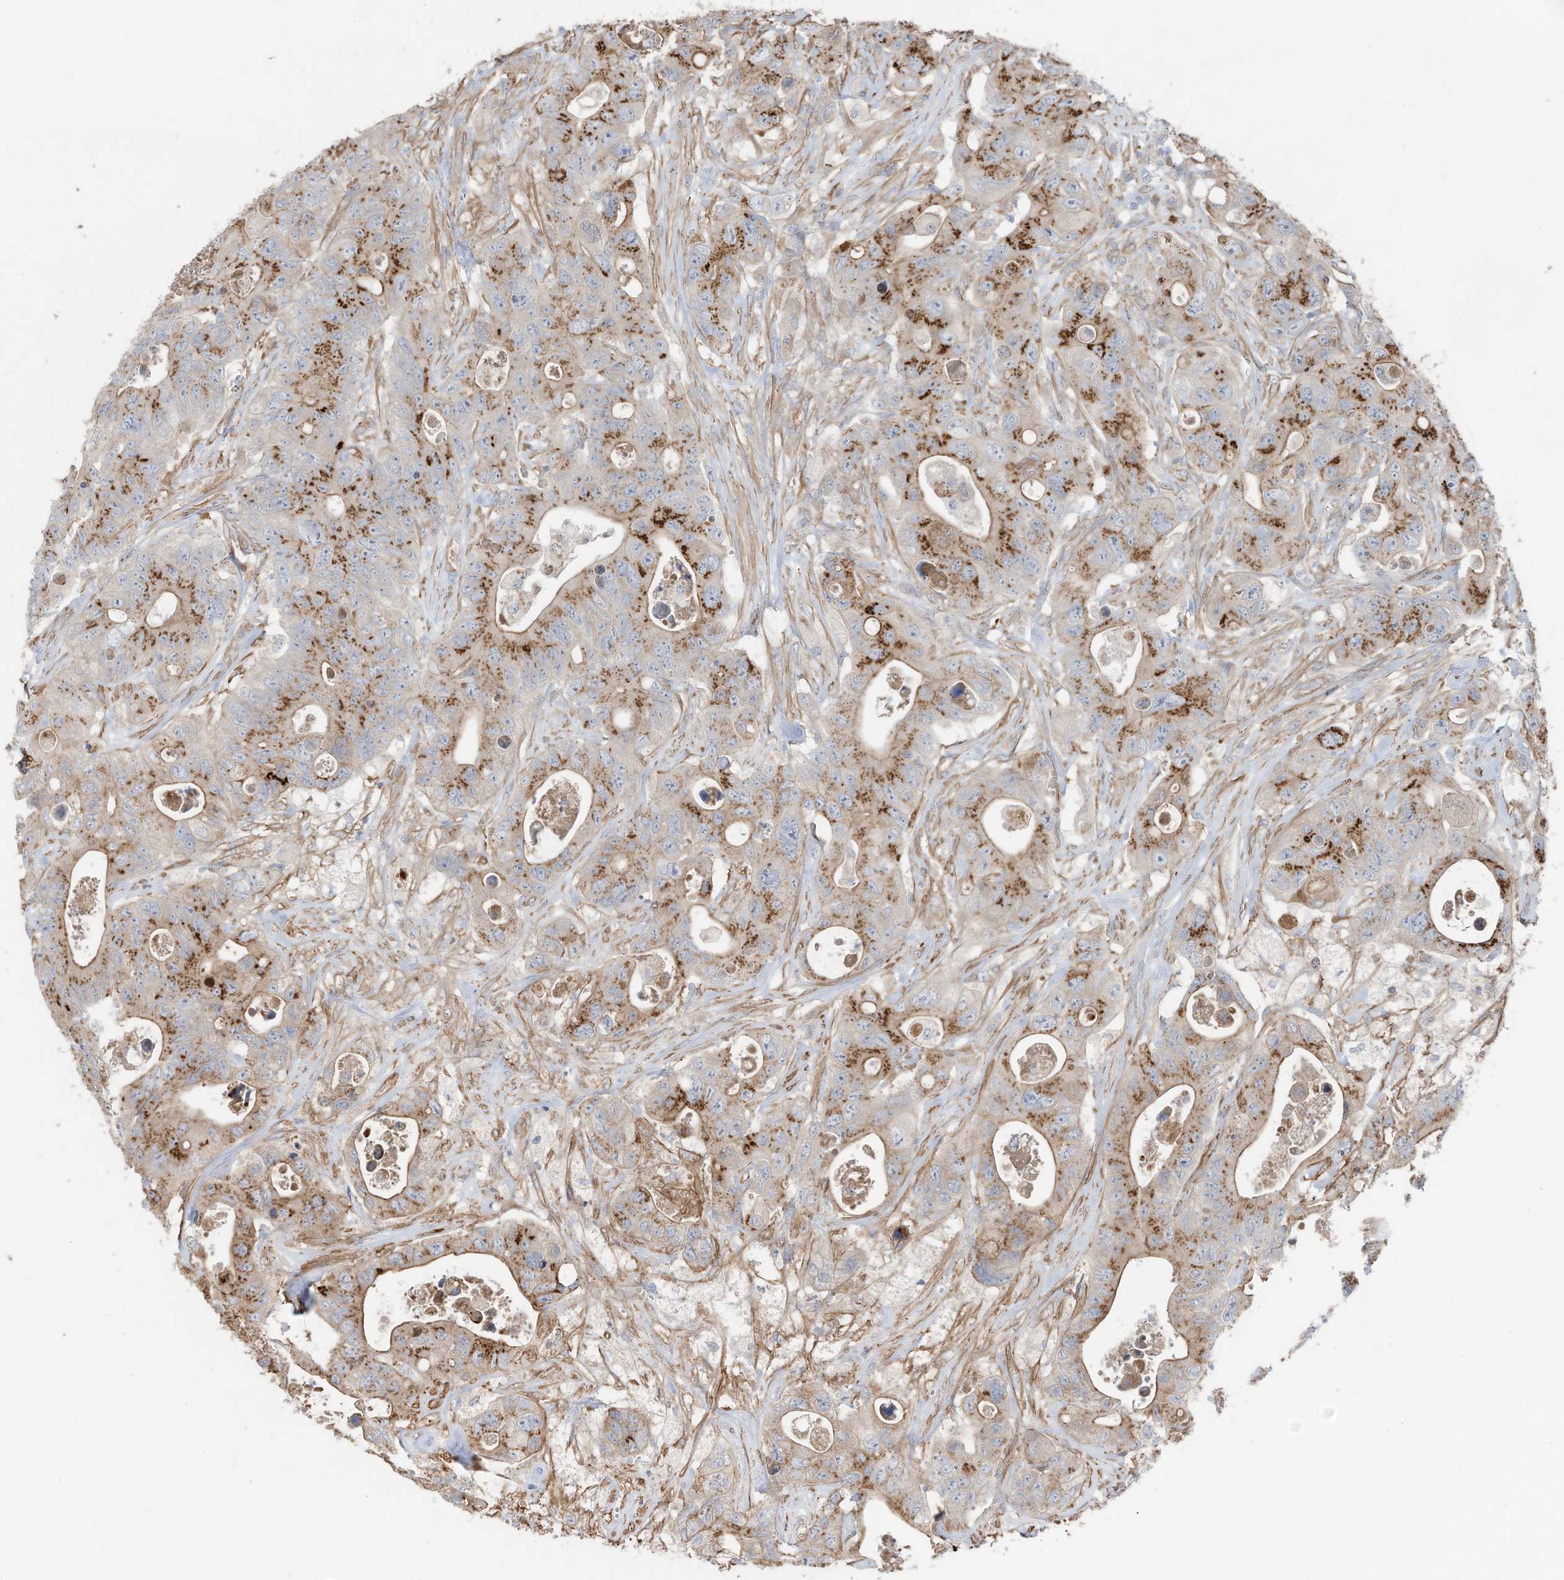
{"staining": {"intensity": "moderate", "quantity": ">75%", "location": "cytoplasmic/membranous"}, "tissue": "colorectal cancer", "cell_type": "Tumor cells", "image_type": "cancer", "snomed": [{"axis": "morphology", "description": "Adenocarcinoma, NOS"}, {"axis": "topography", "description": "Colon"}], "caption": "This is a photomicrograph of IHC staining of colorectal adenocarcinoma, which shows moderate expression in the cytoplasmic/membranous of tumor cells.", "gene": "SLC17A7", "patient": {"sex": "female", "age": 46}}